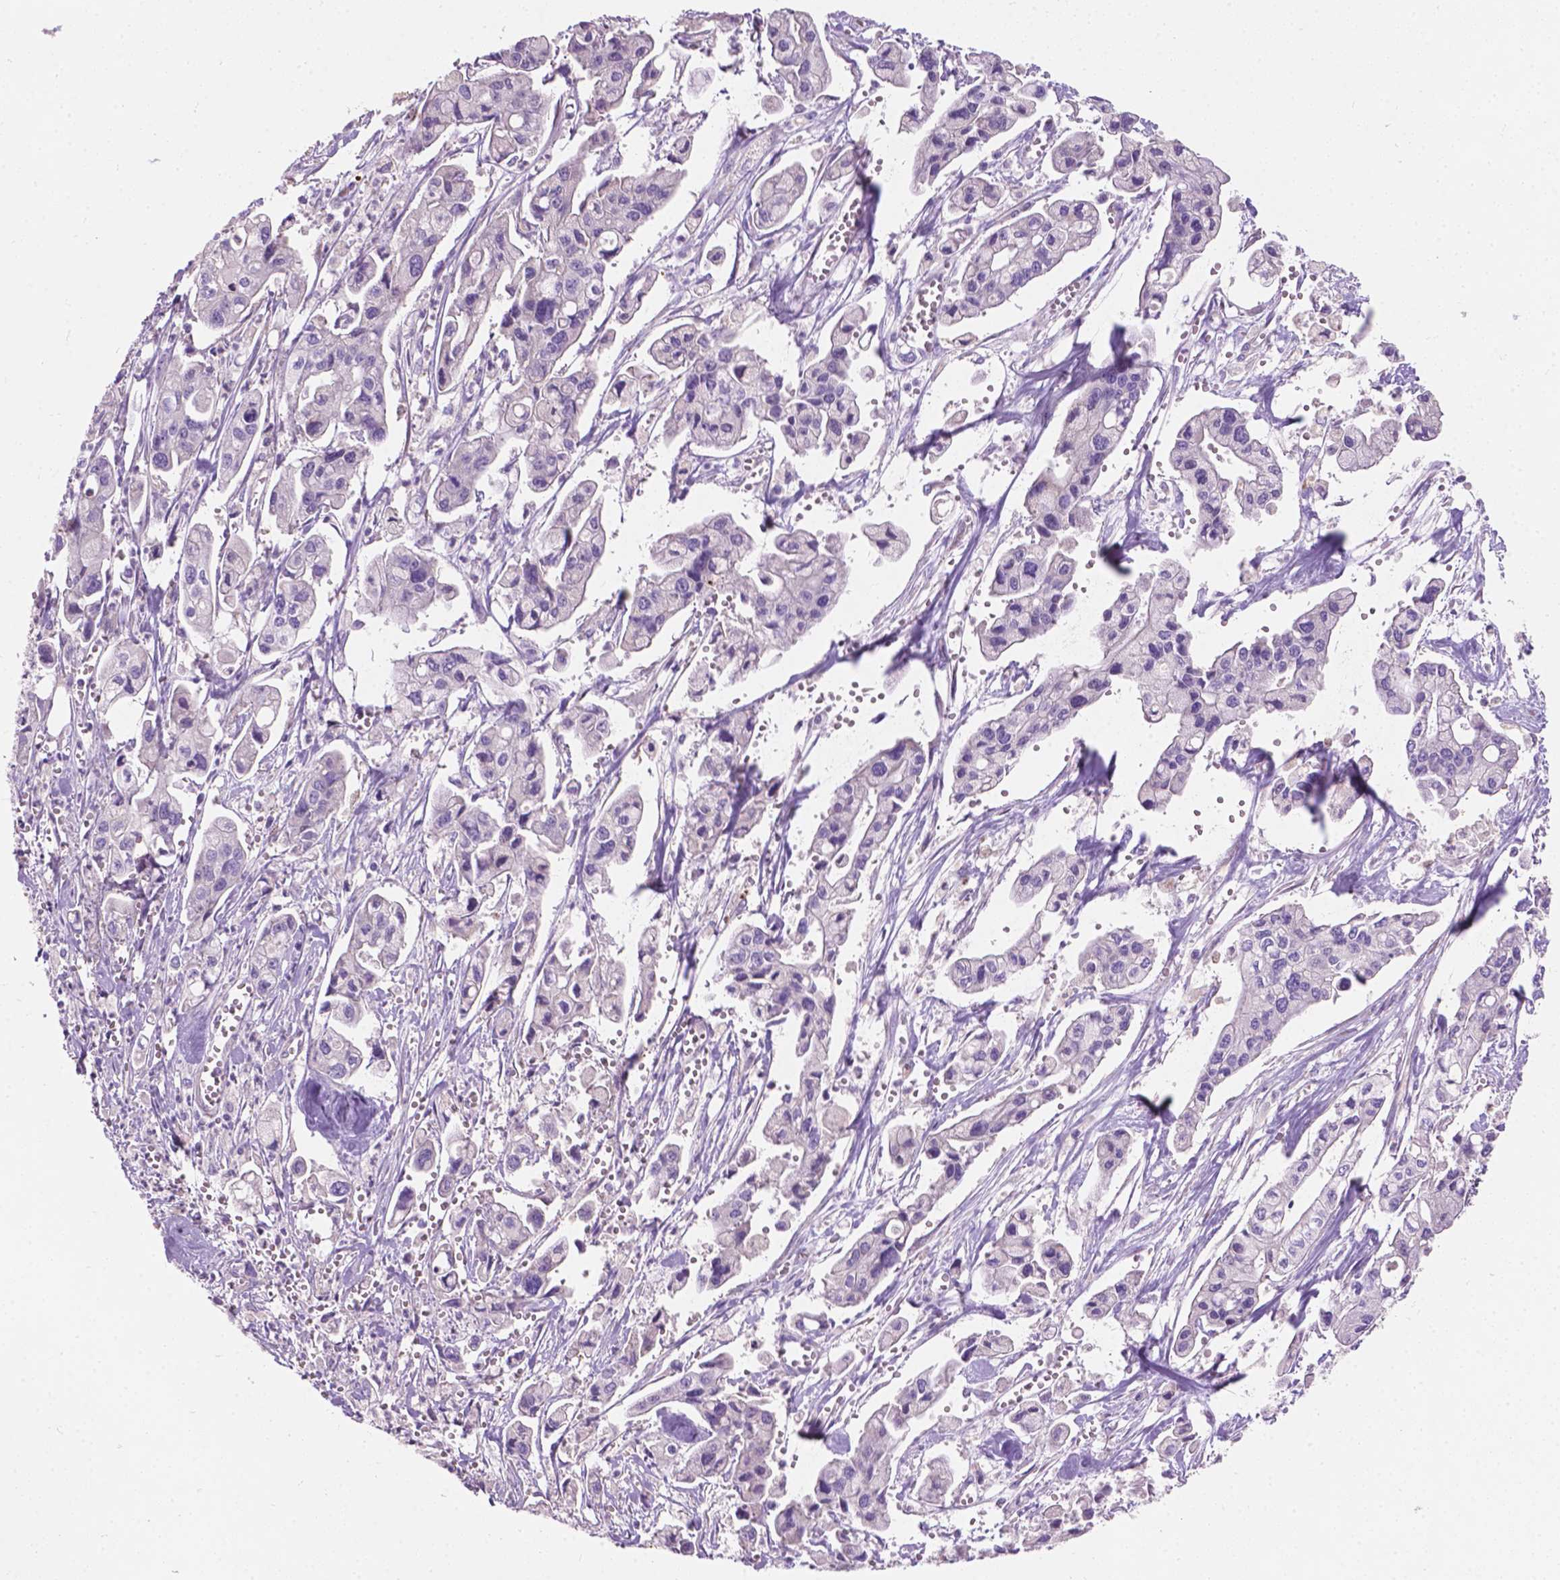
{"staining": {"intensity": "negative", "quantity": "none", "location": "none"}, "tissue": "pancreatic cancer", "cell_type": "Tumor cells", "image_type": "cancer", "snomed": [{"axis": "morphology", "description": "Adenocarcinoma, NOS"}, {"axis": "topography", "description": "Pancreas"}], "caption": "Tumor cells are negative for protein expression in human pancreatic cancer.", "gene": "NOXO1", "patient": {"sex": "male", "age": 70}}